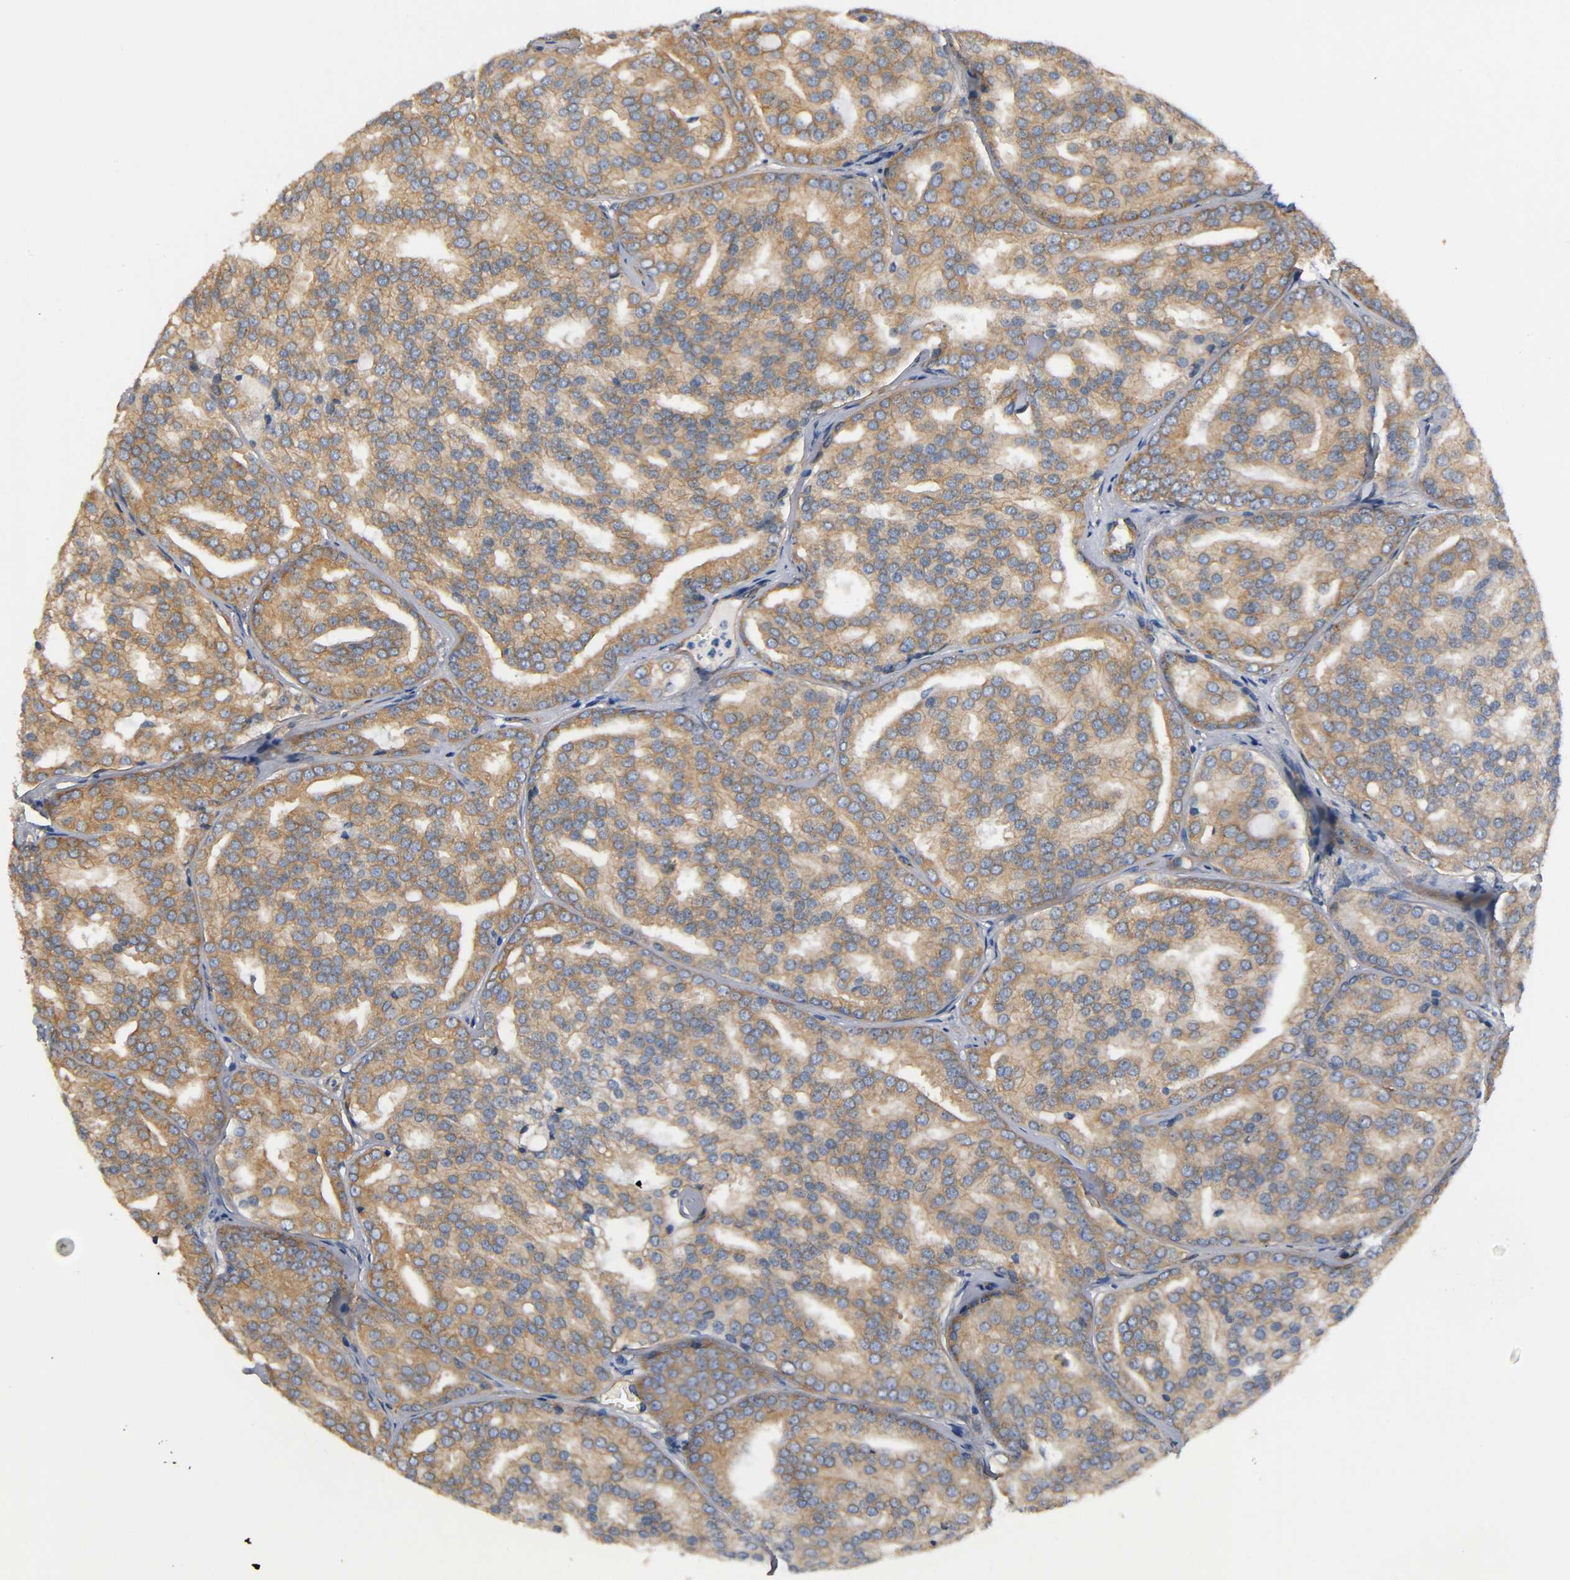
{"staining": {"intensity": "moderate", "quantity": ">75%", "location": "cytoplasmic/membranous"}, "tissue": "prostate cancer", "cell_type": "Tumor cells", "image_type": "cancer", "snomed": [{"axis": "morphology", "description": "Adenocarcinoma, High grade"}, {"axis": "topography", "description": "Prostate"}], "caption": "Immunohistochemistry (IHC) (DAB (3,3'-diaminobenzidine)) staining of human high-grade adenocarcinoma (prostate) exhibits moderate cytoplasmic/membranous protein positivity in about >75% of tumor cells.", "gene": "MARS1", "patient": {"sex": "male", "age": 64}}